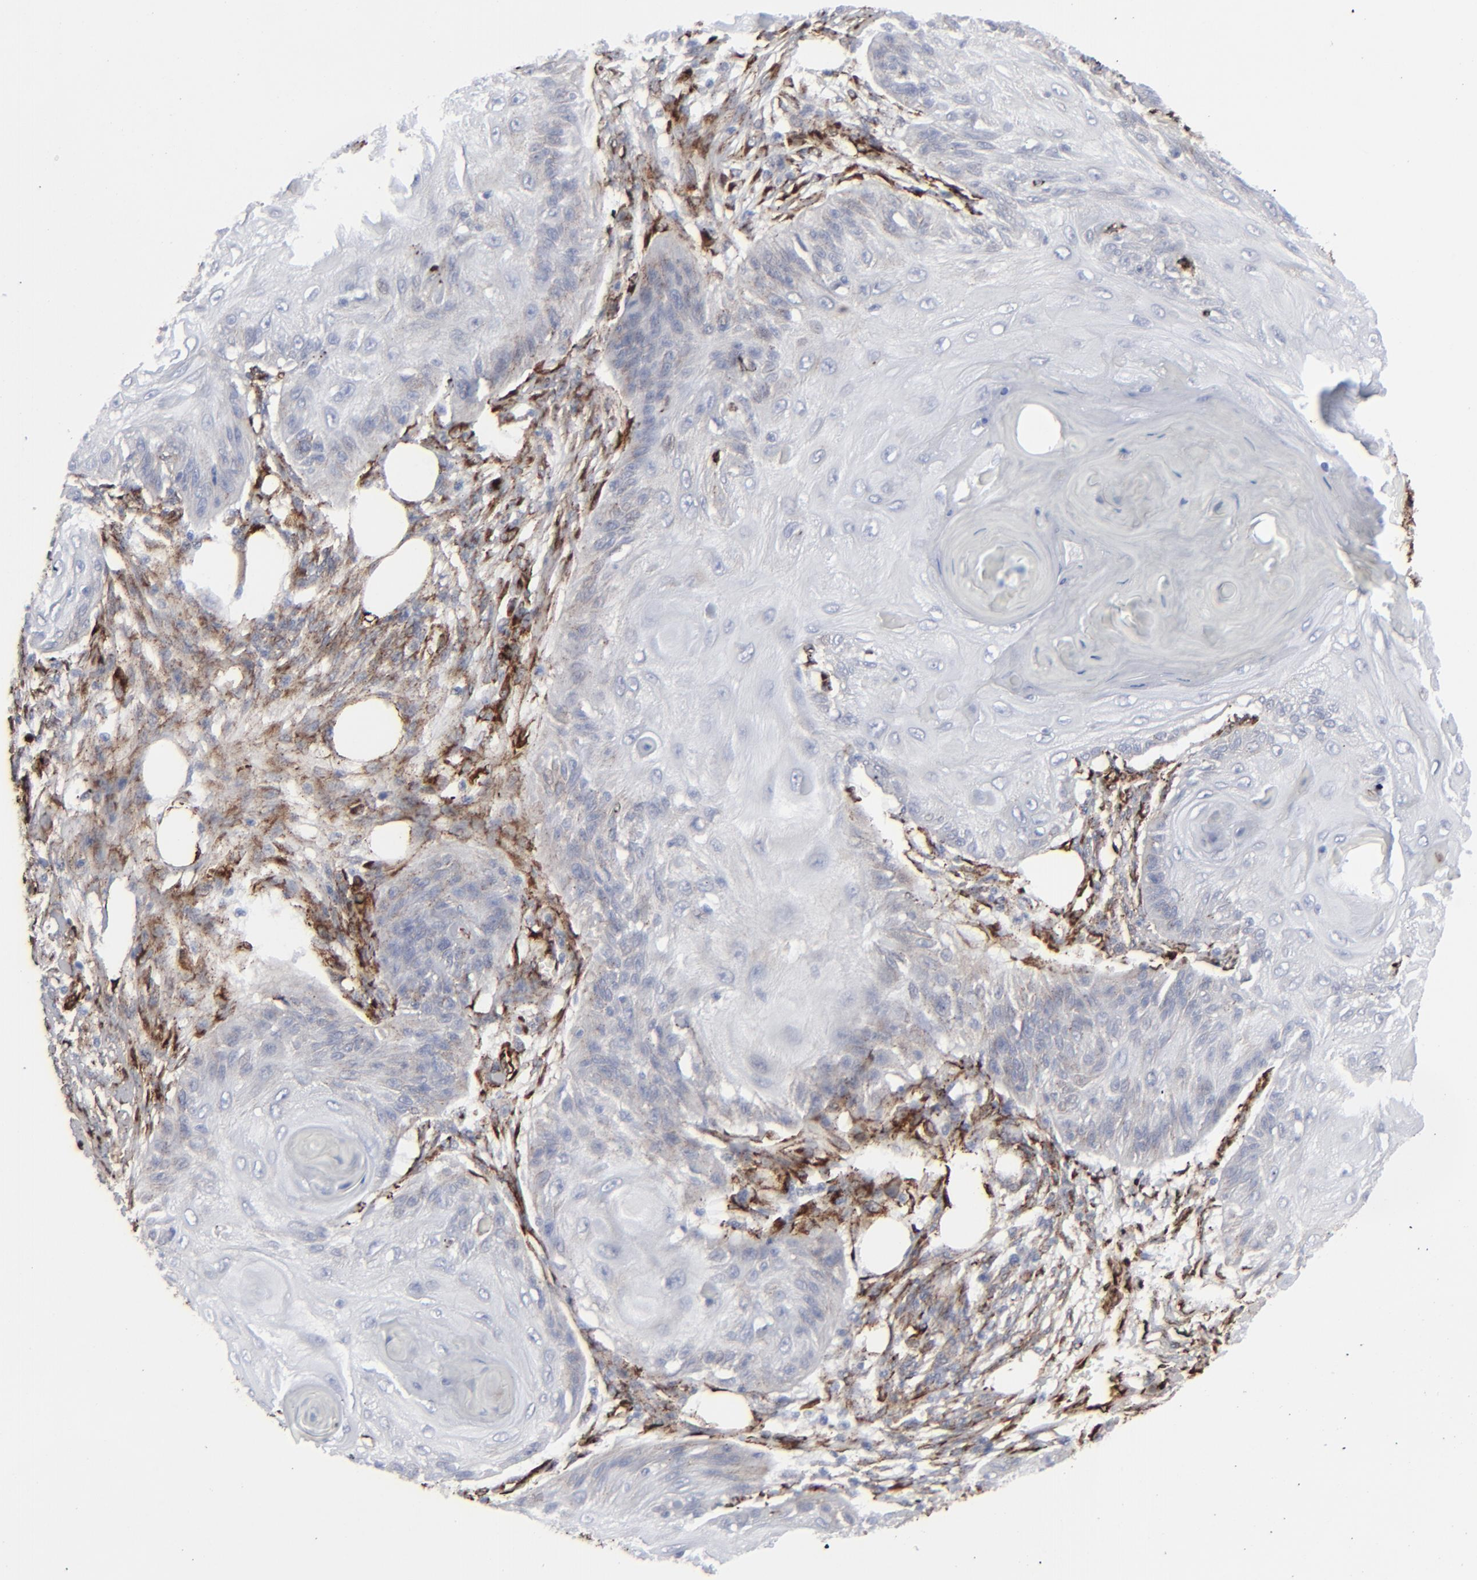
{"staining": {"intensity": "negative", "quantity": "none", "location": "none"}, "tissue": "skin cancer", "cell_type": "Tumor cells", "image_type": "cancer", "snomed": [{"axis": "morphology", "description": "Squamous cell carcinoma, NOS"}, {"axis": "topography", "description": "Skin"}], "caption": "Tumor cells are negative for brown protein staining in skin cancer.", "gene": "SPARC", "patient": {"sex": "female", "age": 88}}